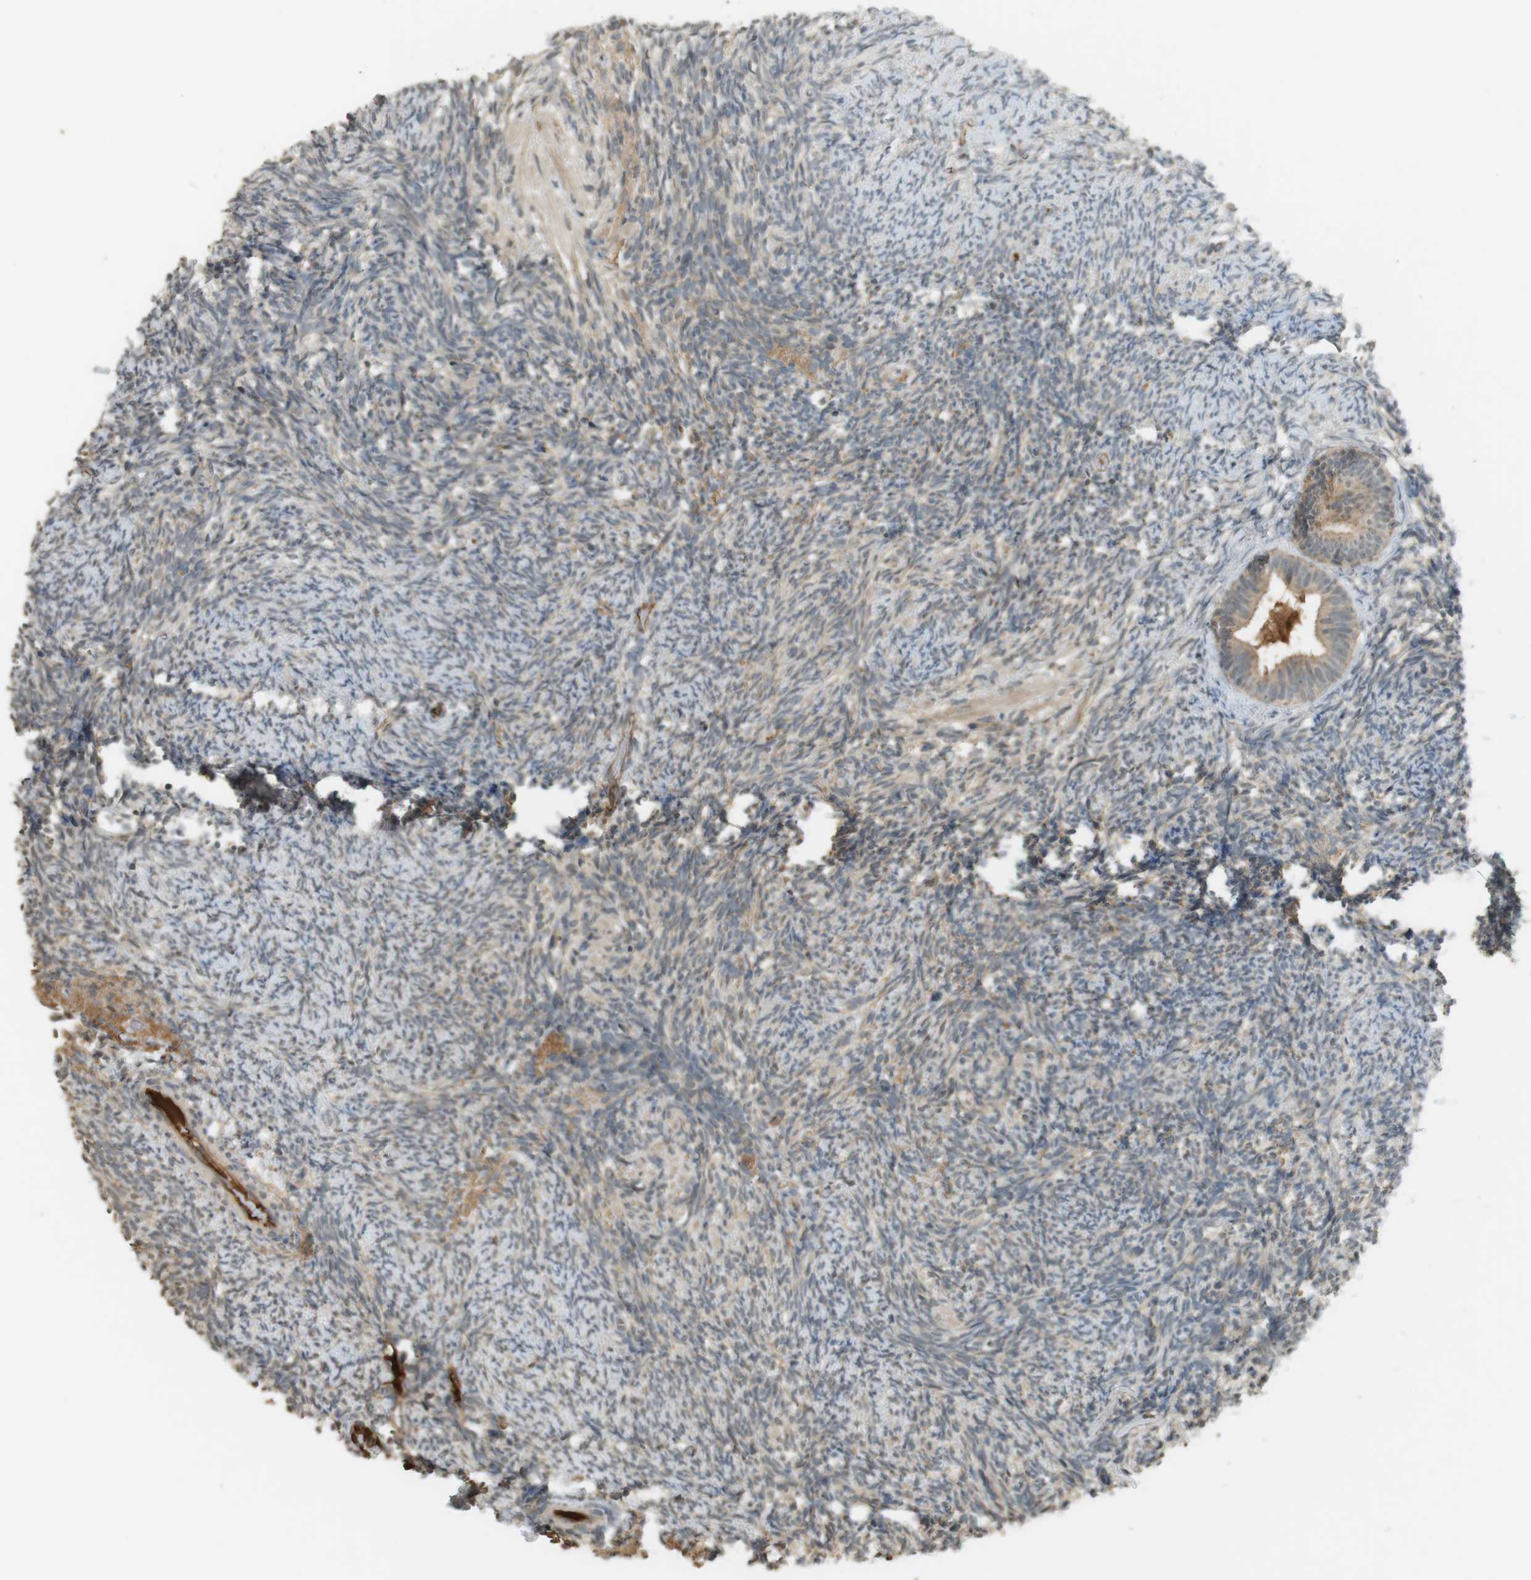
{"staining": {"intensity": "weak", "quantity": "<25%", "location": "cytoplasmic/membranous,nuclear"}, "tissue": "ovary", "cell_type": "Ovarian stroma cells", "image_type": "normal", "snomed": [{"axis": "morphology", "description": "Normal tissue, NOS"}, {"axis": "topography", "description": "Ovary"}], "caption": "High power microscopy photomicrograph of an immunohistochemistry (IHC) photomicrograph of normal ovary, revealing no significant staining in ovarian stroma cells.", "gene": "SRR", "patient": {"sex": "female", "age": 60}}